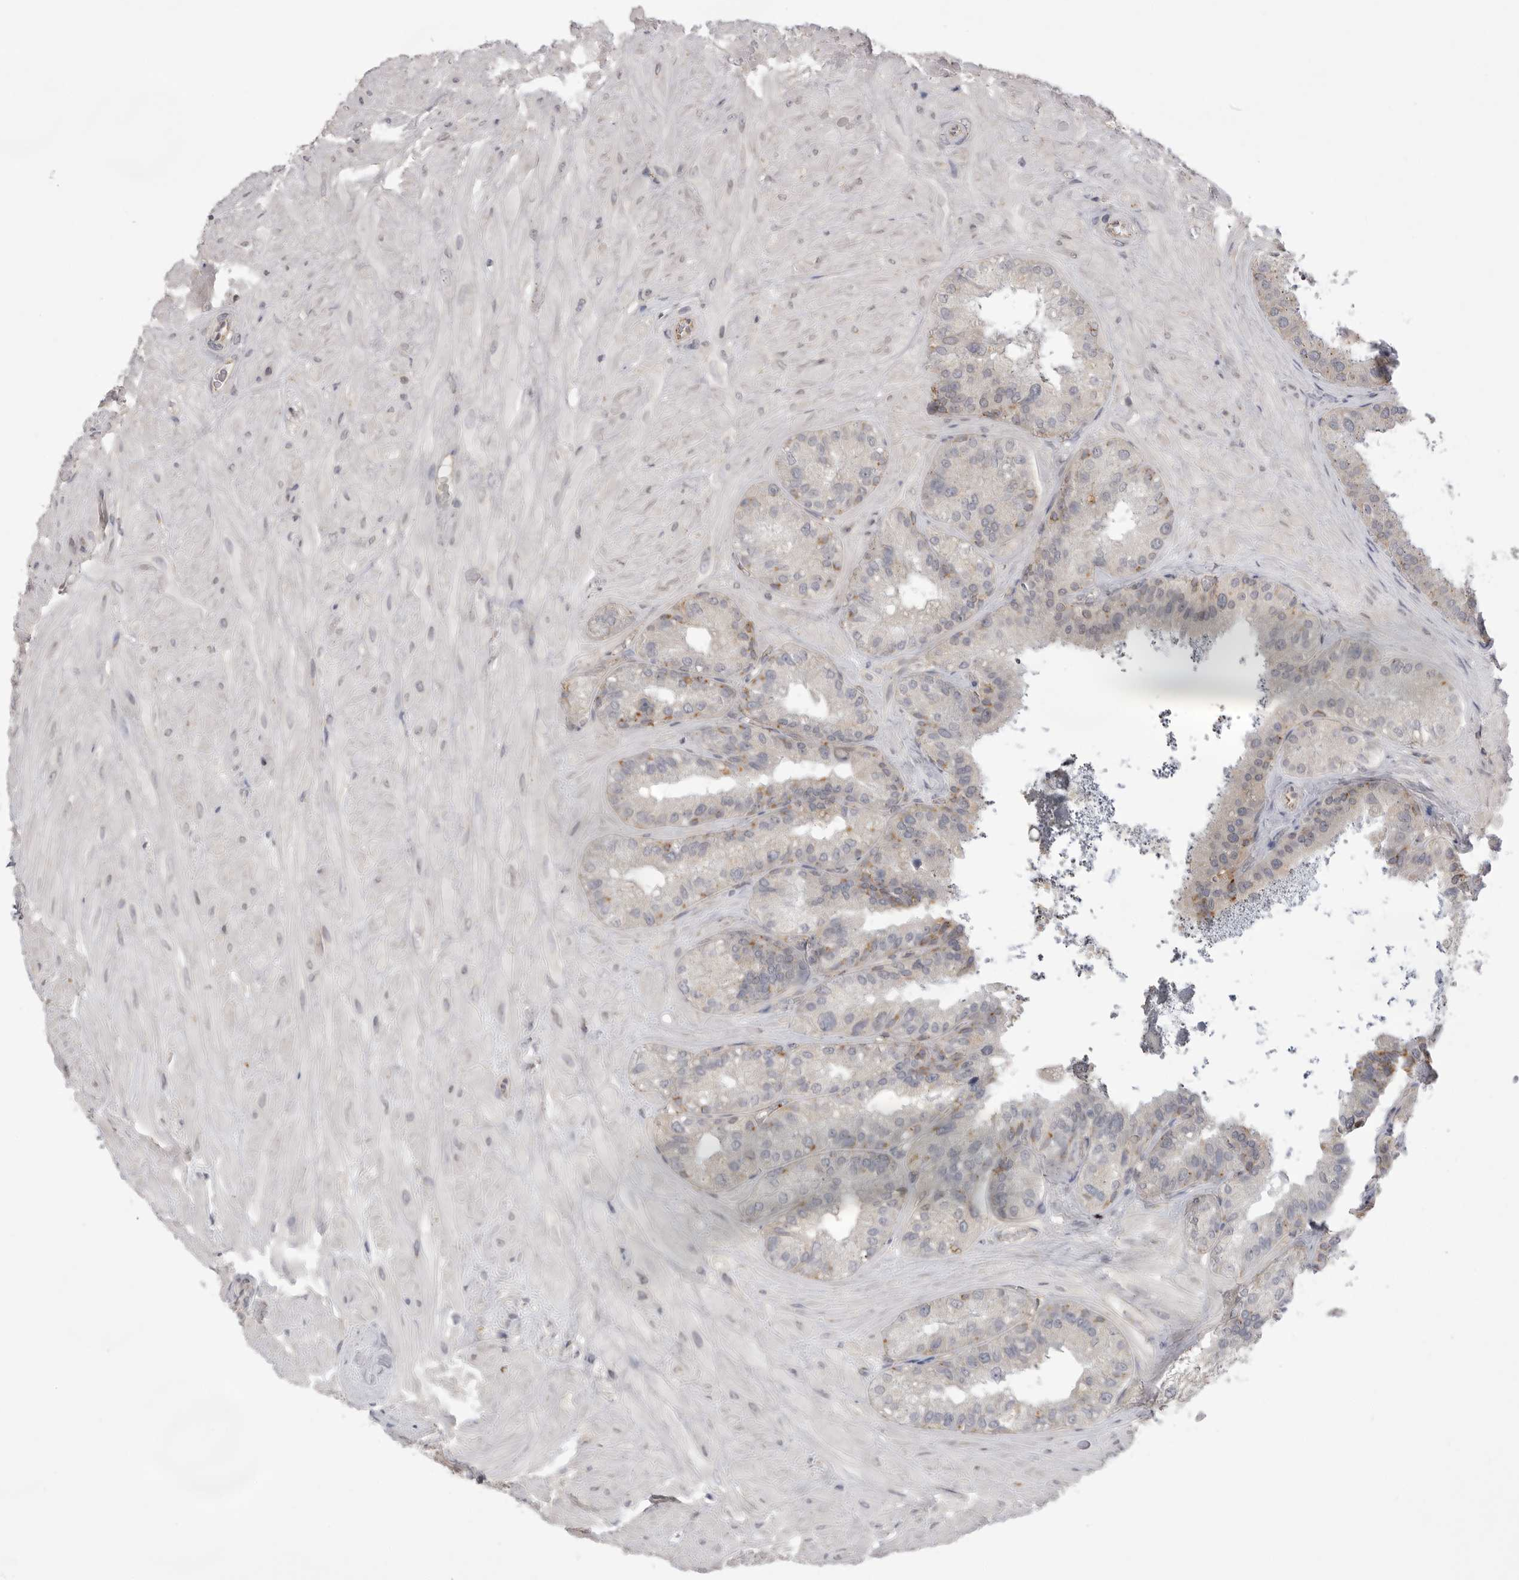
{"staining": {"intensity": "weak", "quantity": "25%-75%", "location": "cytoplasmic/membranous"}, "tissue": "seminal vesicle", "cell_type": "Glandular cells", "image_type": "normal", "snomed": [{"axis": "morphology", "description": "Normal tissue, NOS"}, {"axis": "topography", "description": "Prostate"}, {"axis": "topography", "description": "Seminal veicle"}], "caption": "Immunohistochemical staining of benign human seminal vesicle displays low levels of weak cytoplasmic/membranous expression in approximately 25%-75% of glandular cells.", "gene": "TLR3", "patient": {"sex": "male", "age": 51}}